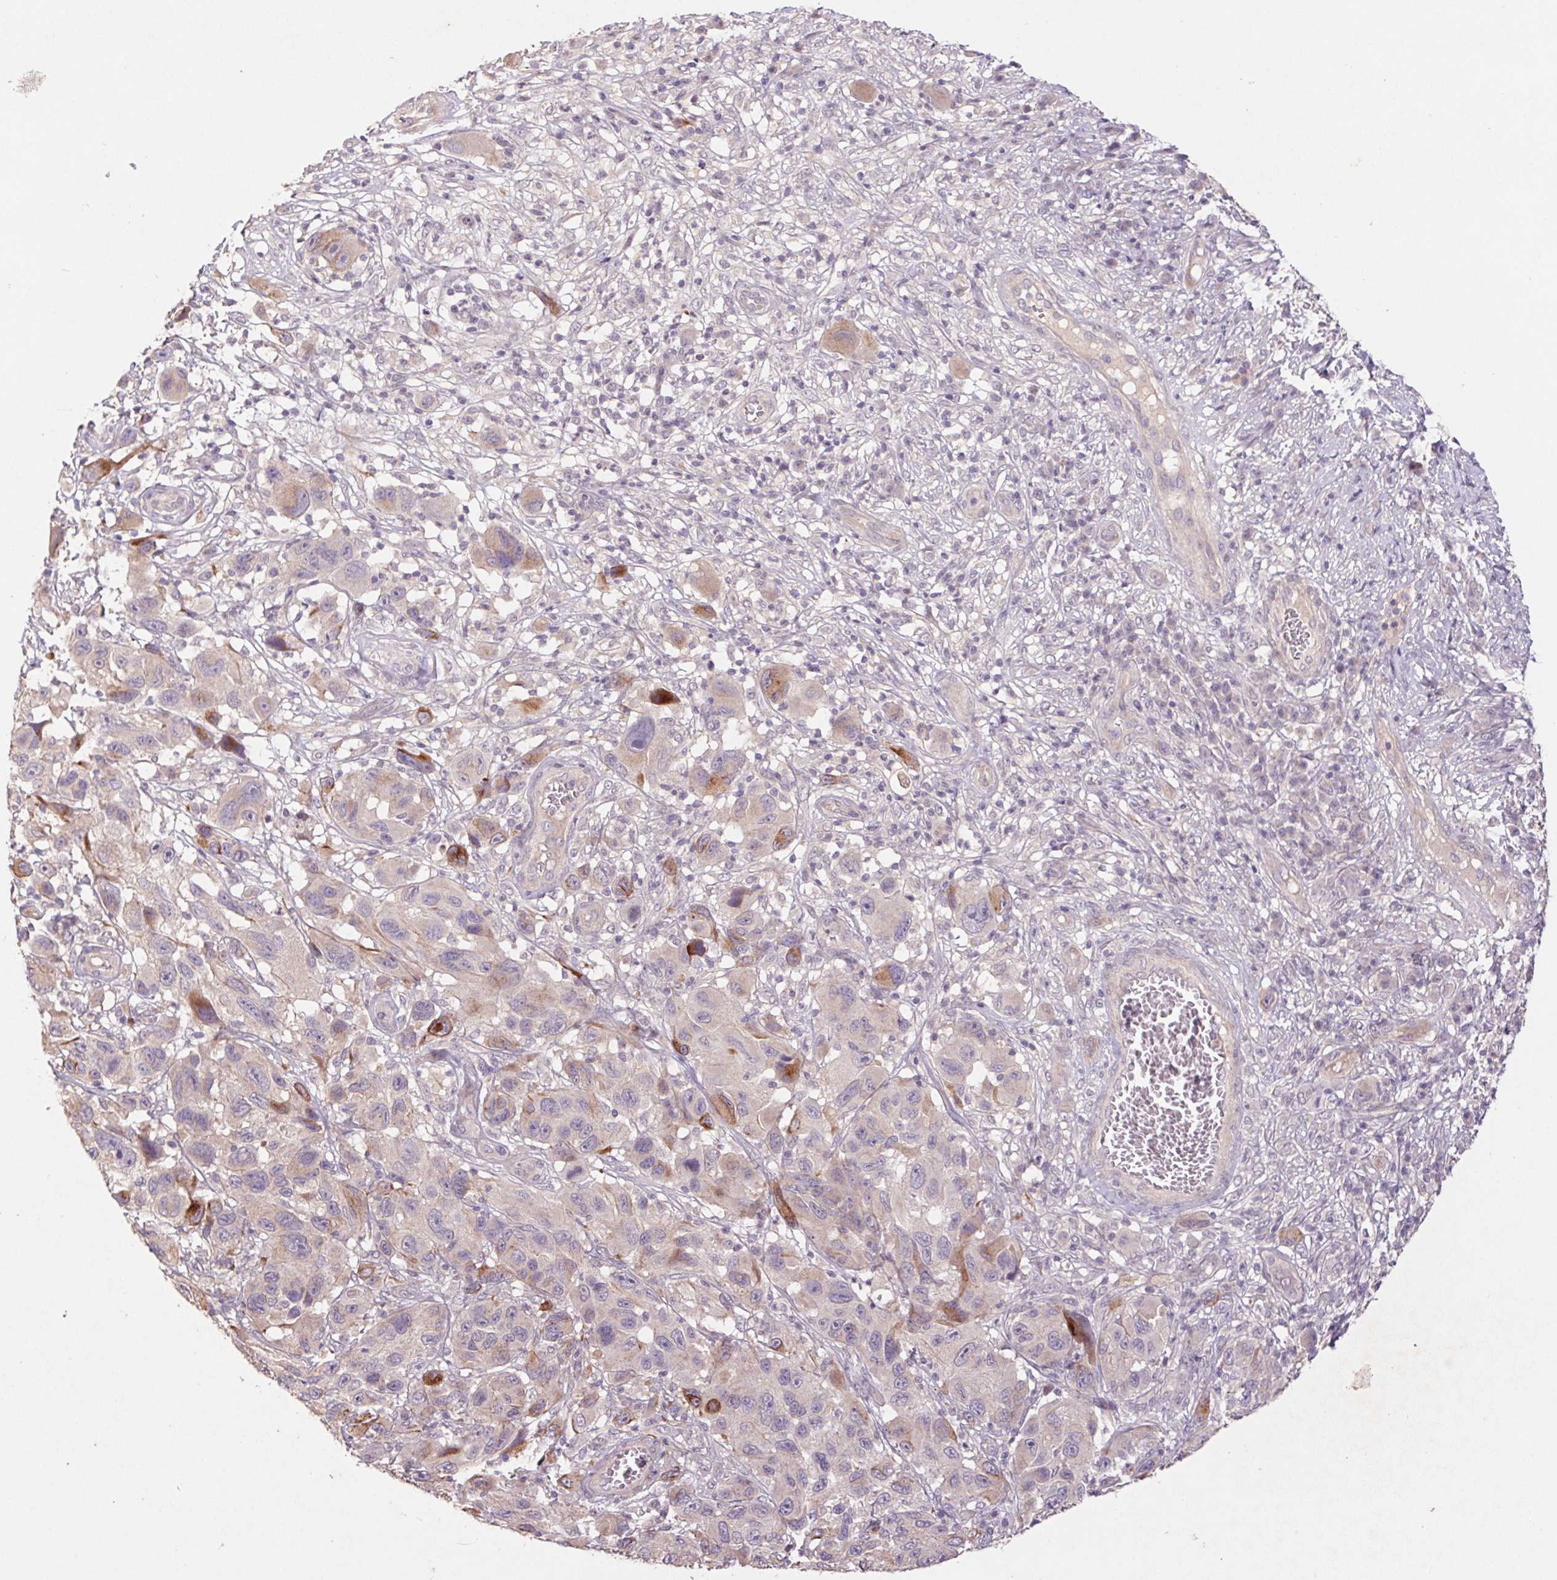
{"staining": {"intensity": "moderate", "quantity": "<25%", "location": "cytoplasmic/membranous"}, "tissue": "melanoma", "cell_type": "Tumor cells", "image_type": "cancer", "snomed": [{"axis": "morphology", "description": "Malignant melanoma, NOS"}, {"axis": "topography", "description": "Skin"}], "caption": "Tumor cells reveal low levels of moderate cytoplasmic/membranous expression in approximately <25% of cells in malignant melanoma. The staining was performed using DAB to visualize the protein expression in brown, while the nuclei were stained in blue with hematoxylin (Magnification: 20x).", "gene": "GRM2", "patient": {"sex": "male", "age": 53}}